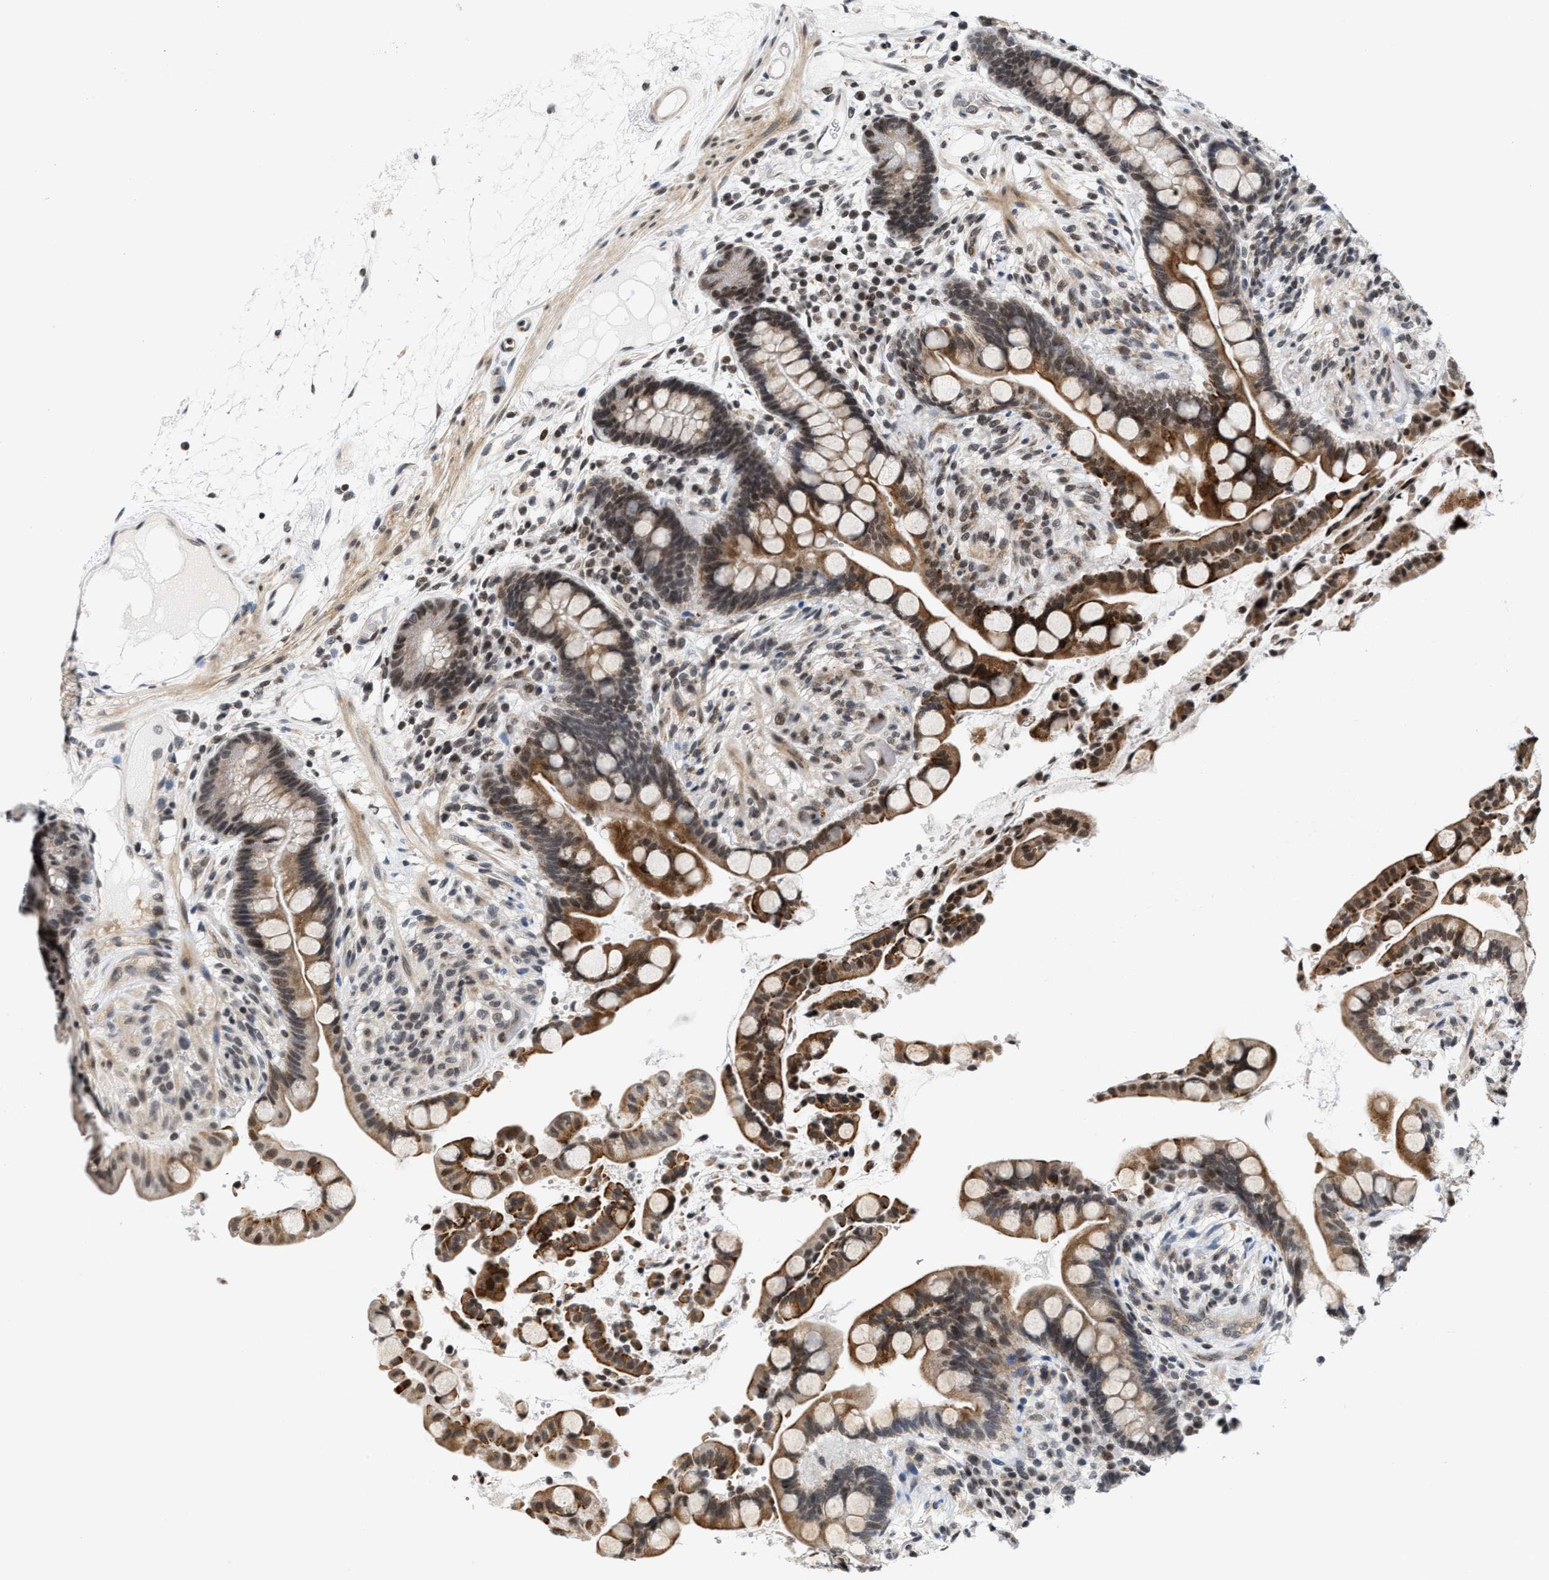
{"staining": {"intensity": "moderate", "quantity": "25%-75%", "location": "nuclear"}, "tissue": "colon", "cell_type": "Endothelial cells", "image_type": "normal", "snomed": [{"axis": "morphology", "description": "Normal tissue, NOS"}, {"axis": "topography", "description": "Colon"}], "caption": "Immunohistochemistry (IHC) photomicrograph of benign colon stained for a protein (brown), which demonstrates medium levels of moderate nuclear expression in approximately 25%-75% of endothelial cells.", "gene": "ANKRD6", "patient": {"sex": "male", "age": 73}}